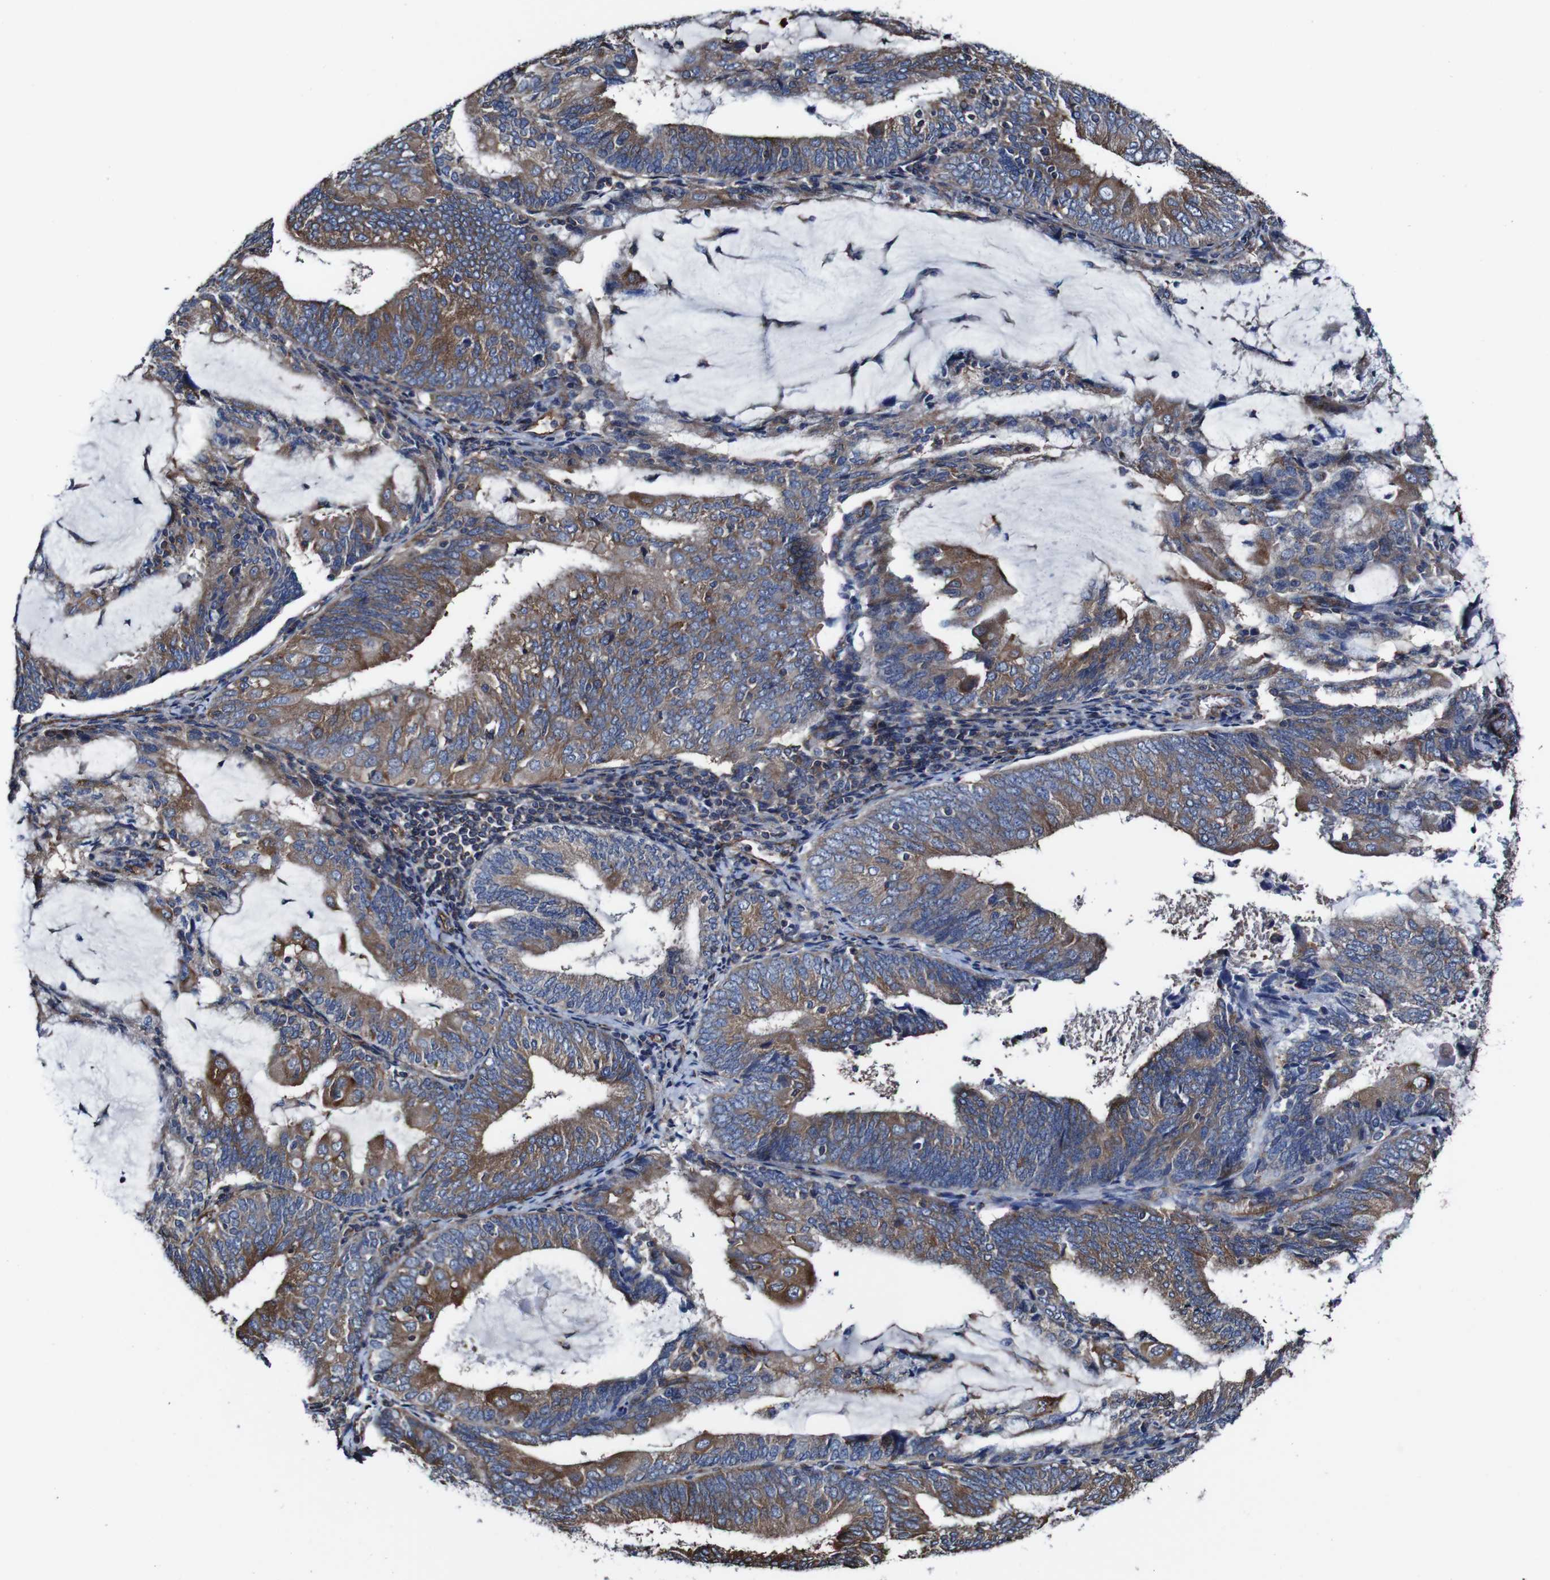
{"staining": {"intensity": "moderate", "quantity": ">75%", "location": "cytoplasmic/membranous"}, "tissue": "endometrial cancer", "cell_type": "Tumor cells", "image_type": "cancer", "snomed": [{"axis": "morphology", "description": "Adenocarcinoma, NOS"}, {"axis": "topography", "description": "Endometrium"}], "caption": "High-magnification brightfield microscopy of endometrial cancer (adenocarcinoma) stained with DAB (brown) and counterstained with hematoxylin (blue). tumor cells exhibit moderate cytoplasmic/membranous staining is present in approximately>75% of cells.", "gene": "CSF1R", "patient": {"sex": "female", "age": 81}}